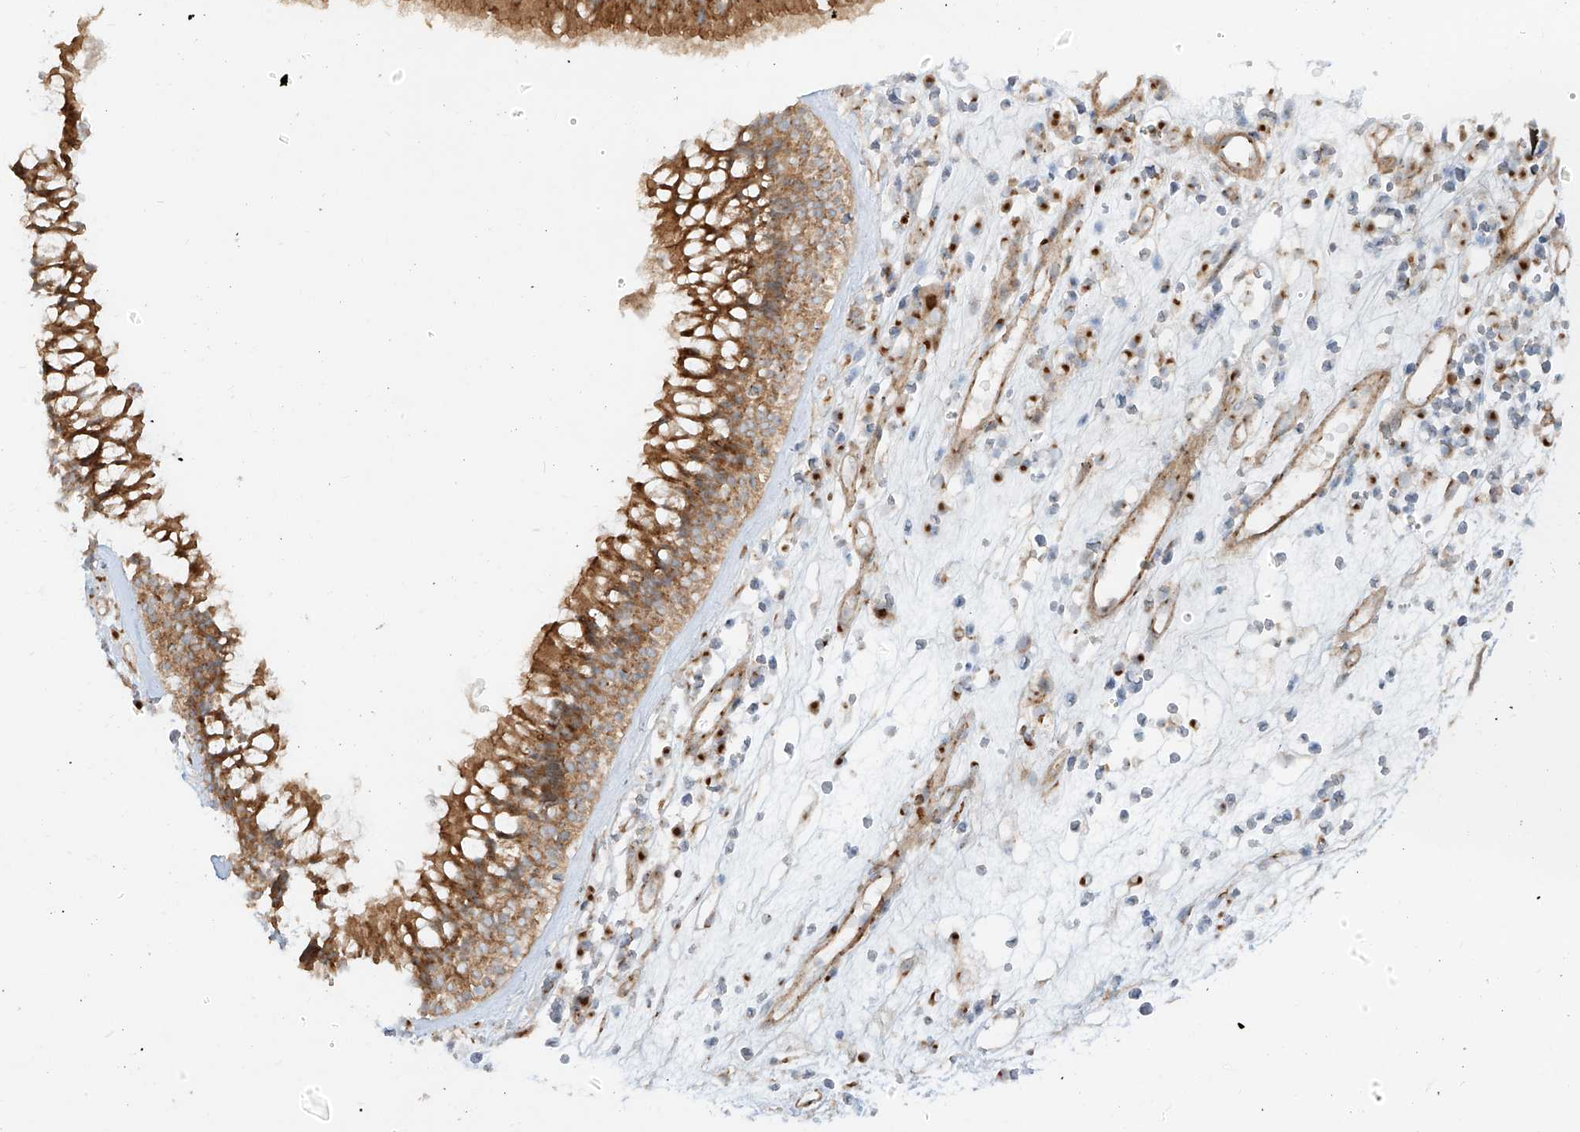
{"staining": {"intensity": "strong", "quantity": ">75%", "location": "cytoplasmic/membranous"}, "tissue": "nasopharynx", "cell_type": "Respiratory epithelial cells", "image_type": "normal", "snomed": [{"axis": "morphology", "description": "Normal tissue, NOS"}, {"axis": "morphology", "description": "Inflammation, NOS"}, {"axis": "morphology", "description": "Malignant melanoma, Metastatic site"}, {"axis": "topography", "description": "Nasopharynx"}], "caption": "High-magnification brightfield microscopy of benign nasopharynx stained with DAB (3,3'-diaminobenzidine) (brown) and counterstained with hematoxylin (blue). respiratory epithelial cells exhibit strong cytoplasmic/membranous staining is present in about>75% of cells.", "gene": "ZNF287", "patient": {"sex": "male", "age": 70}}